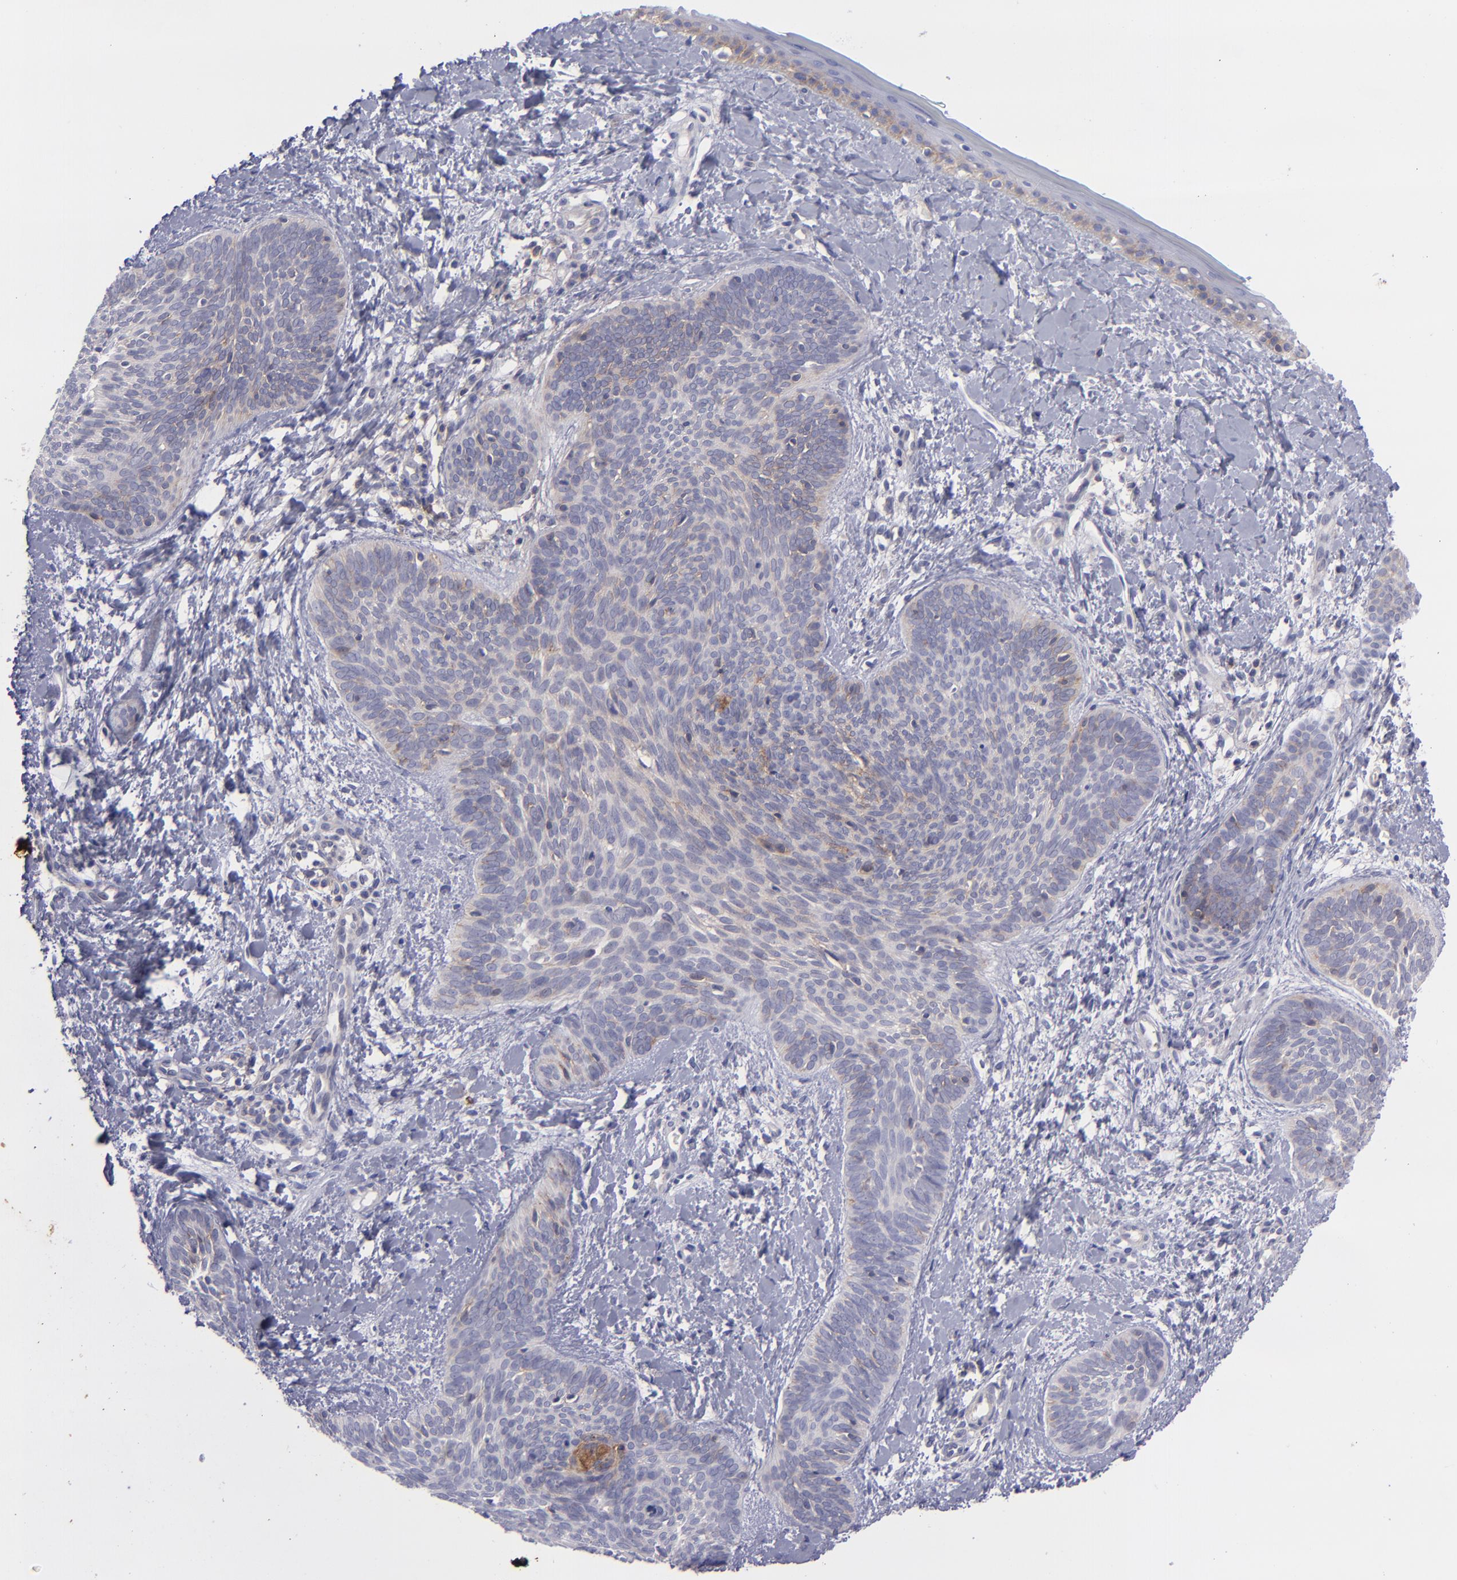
{"staining": {"intensity": "negative", "quantity": "none", "location": "none"}, "tissue": "skin cancer", "cell_type": "Tumor cells", "image_type": "cancer", "snomed": [{"axis": "morphology", "description": "Basal cell carcinoma"}, {"axis": "topography", "description": "Skin"}], "caption": "There is no significant expression in tumor cells of skin cancer (basal cell carcinoma).", "gene": "BSG", "patient": {"sex": "female", "age": 81}}